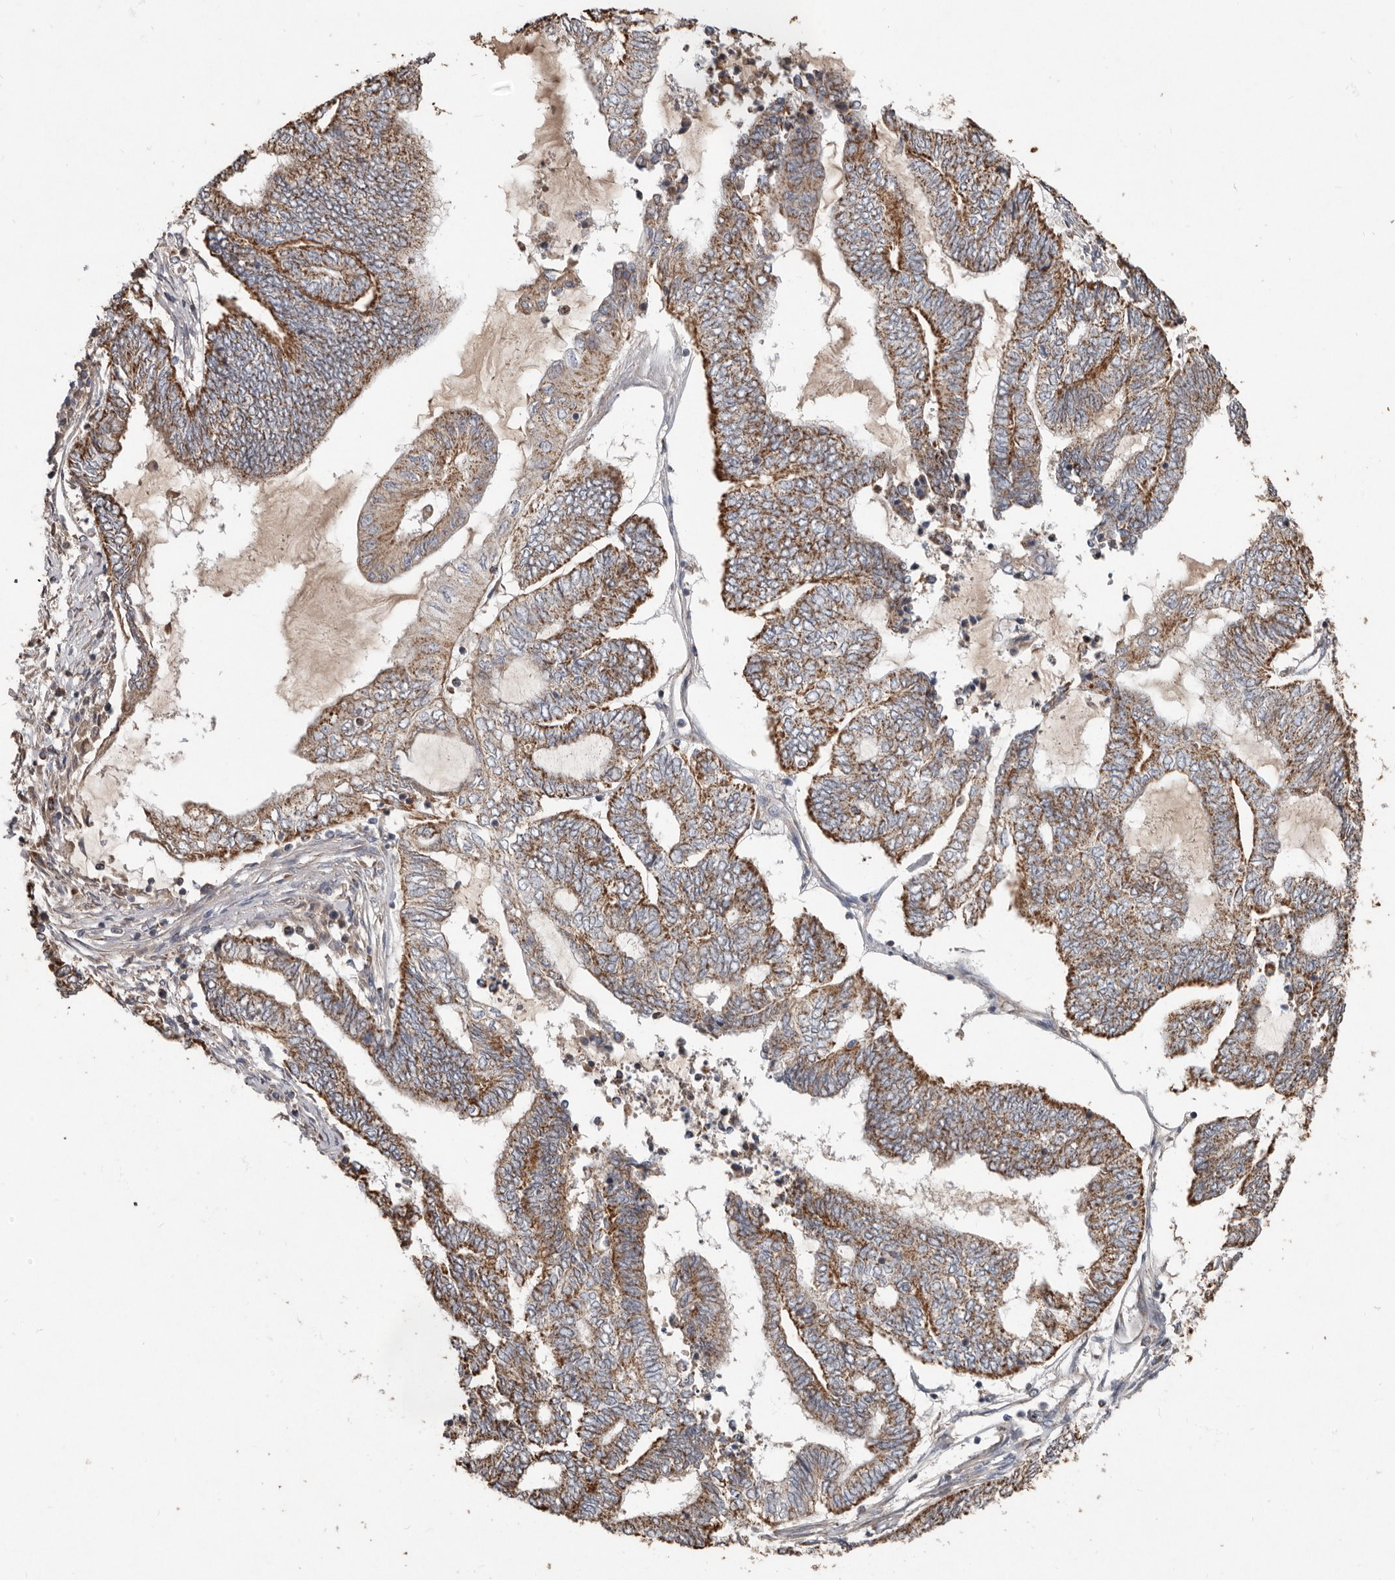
{"staining": {"intensity": "moderate", "quantity": ">75%", "location": "cytoplasmic/membranous"}, "tissue": "endometrial cancer", "cell_type": "Tumor cells", "image_type": "cancer", "snomed": [{"axis": "morphology", "description": "Adenocarcinoma, NOS"}, {"axis": "topography", "description": "Uterus"}, {"axis": "topography", "description": "Endometrium"}], "caption": "Moderate cytoplasmic/membranous staining for a protein is appreciated in about >75% of tumor cells of endometrial adenocarcinoma using immunohistochemistry.", "gene": "KIF26B", "patient": {"sex": "female", "age": 70}}